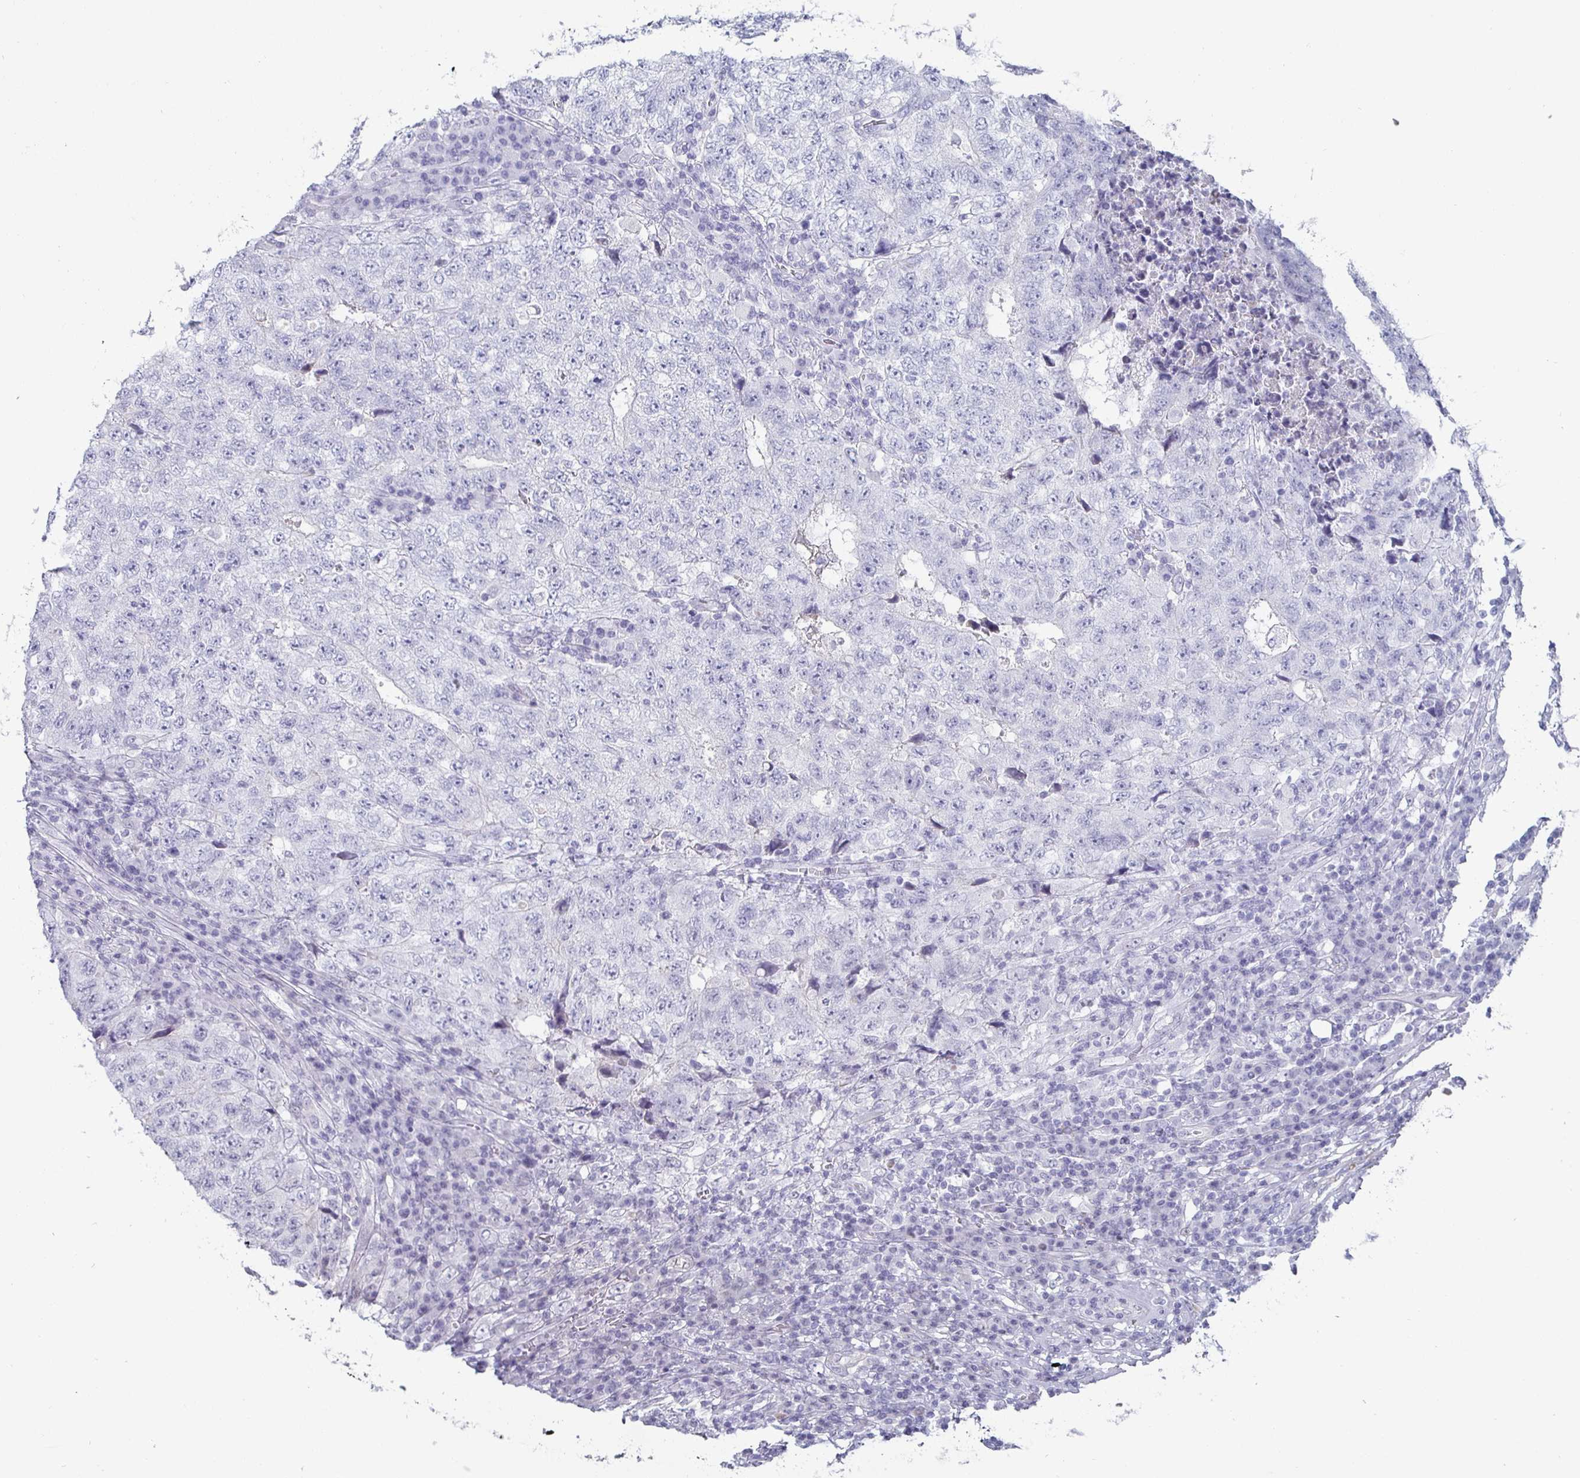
{"staining": {"intensity": "negative", "quantity": "none", "location": "none"}, "tissue": "testis cancer", "cell_type": "Tumor cells", "image_type": "cancer", "snomed": [{"axis": "morphology", "description": "Necrosis, NOS"}, {"axis": "morphology", "description": "Carcinoma, Embryonal, NOS"}, {"axis": "topography", "description": "Testis"}], "caption": "There is no significant staining in tumor cells of testis cancer.", "gene": "OOSP2", "patient": {"sex": "male", "age": 19}}